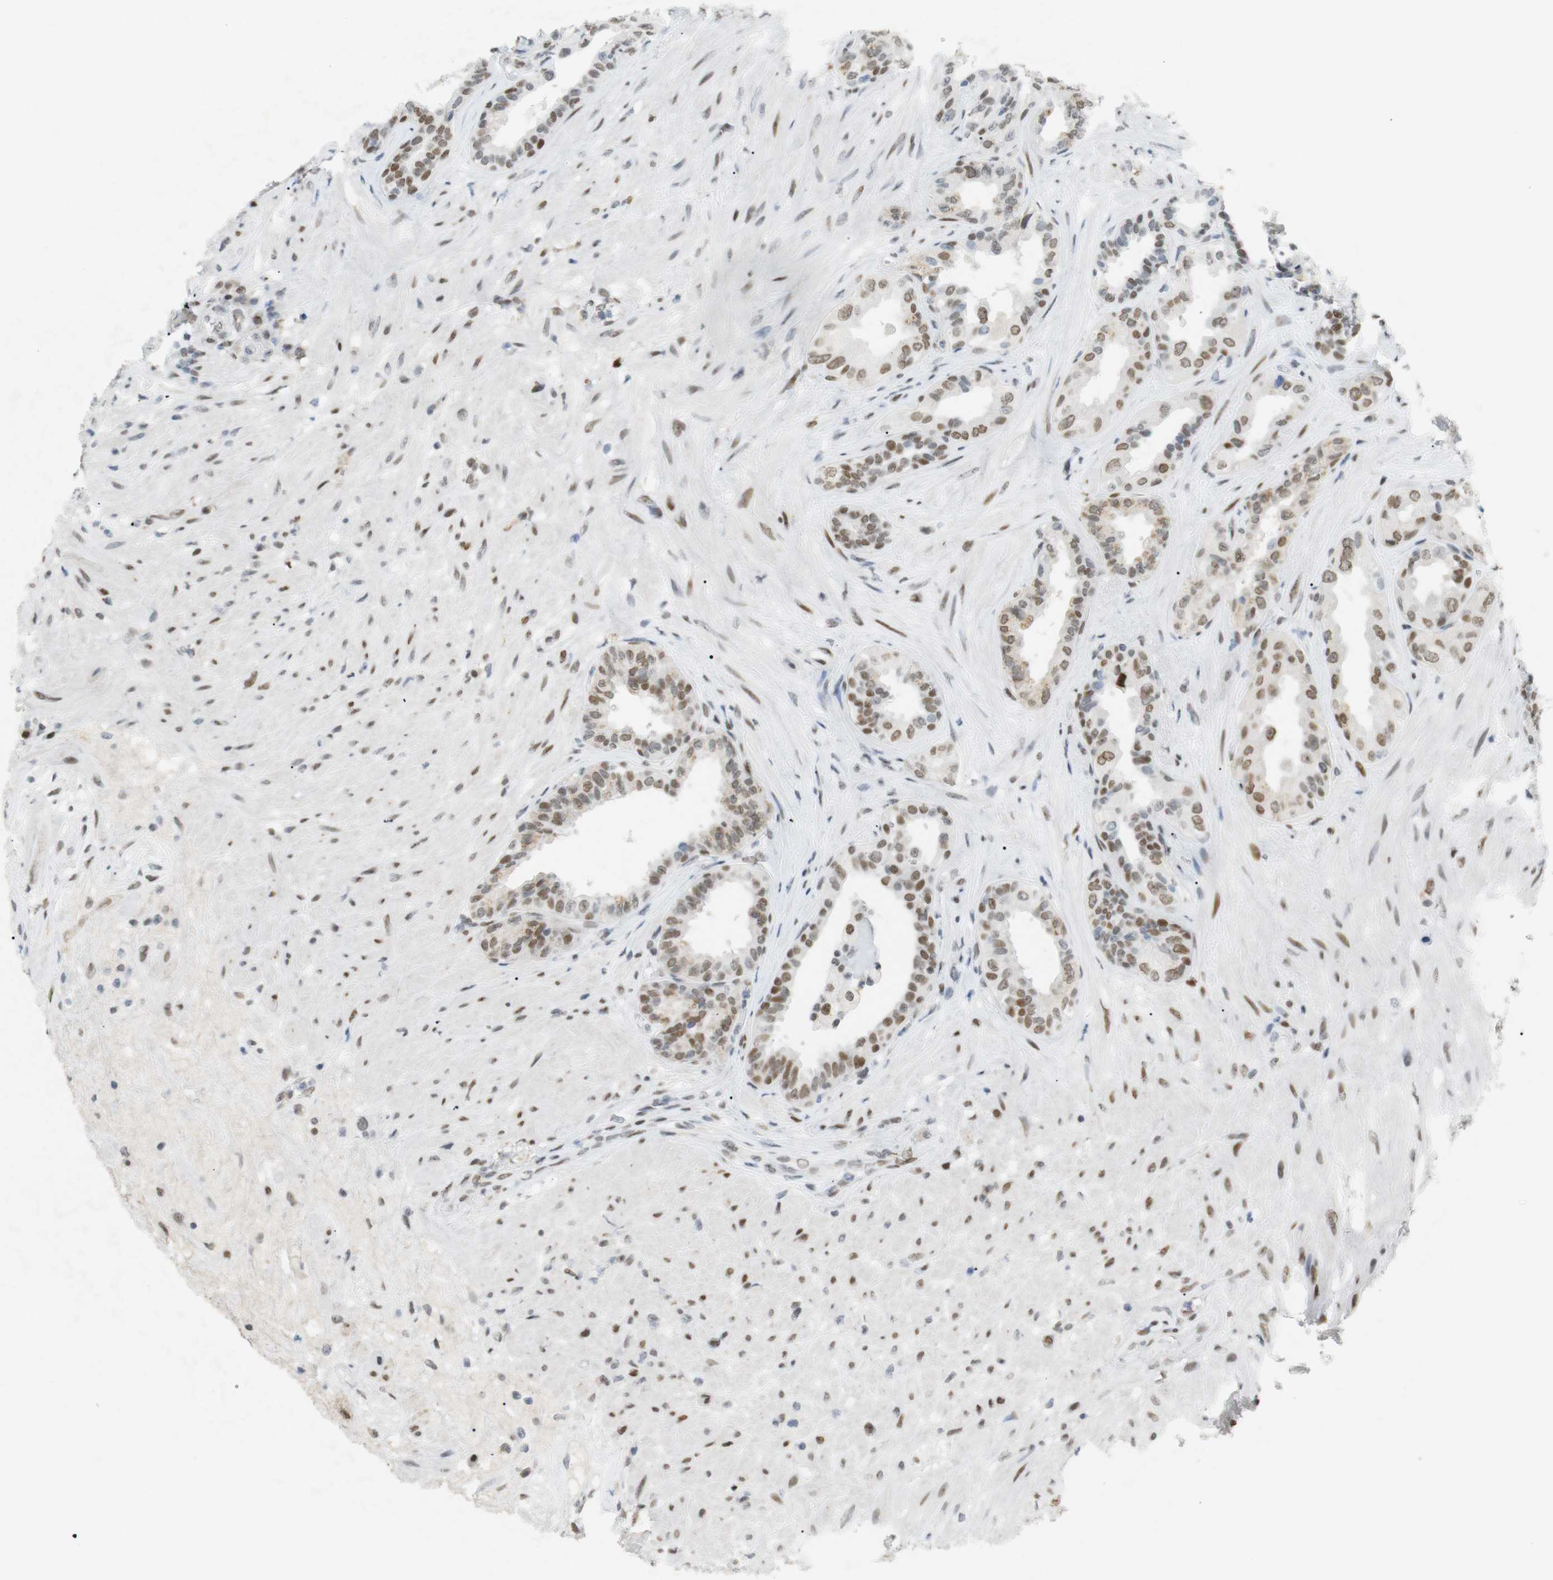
{"staining": {"intensity": "moderate", "quantity": "25%-75%", "location": "nuclear"}, "tissue": "seminal vesicle", "cell_type": "Glandular cells", "image_type": "normal", "snomed": [{"axis": "morphology", "description": "Normal tissue, NOS"}, {"axis": "topography", "description": "Seminal veicle"}], "caption": "Brown immunohistochemical staining in normal human seminal vesicle demonstrates moderate nuclear staining in about 25%-75% of glandular cells.", "gene": "BMI1", "patient": {"sex": "male", "age": 61}}